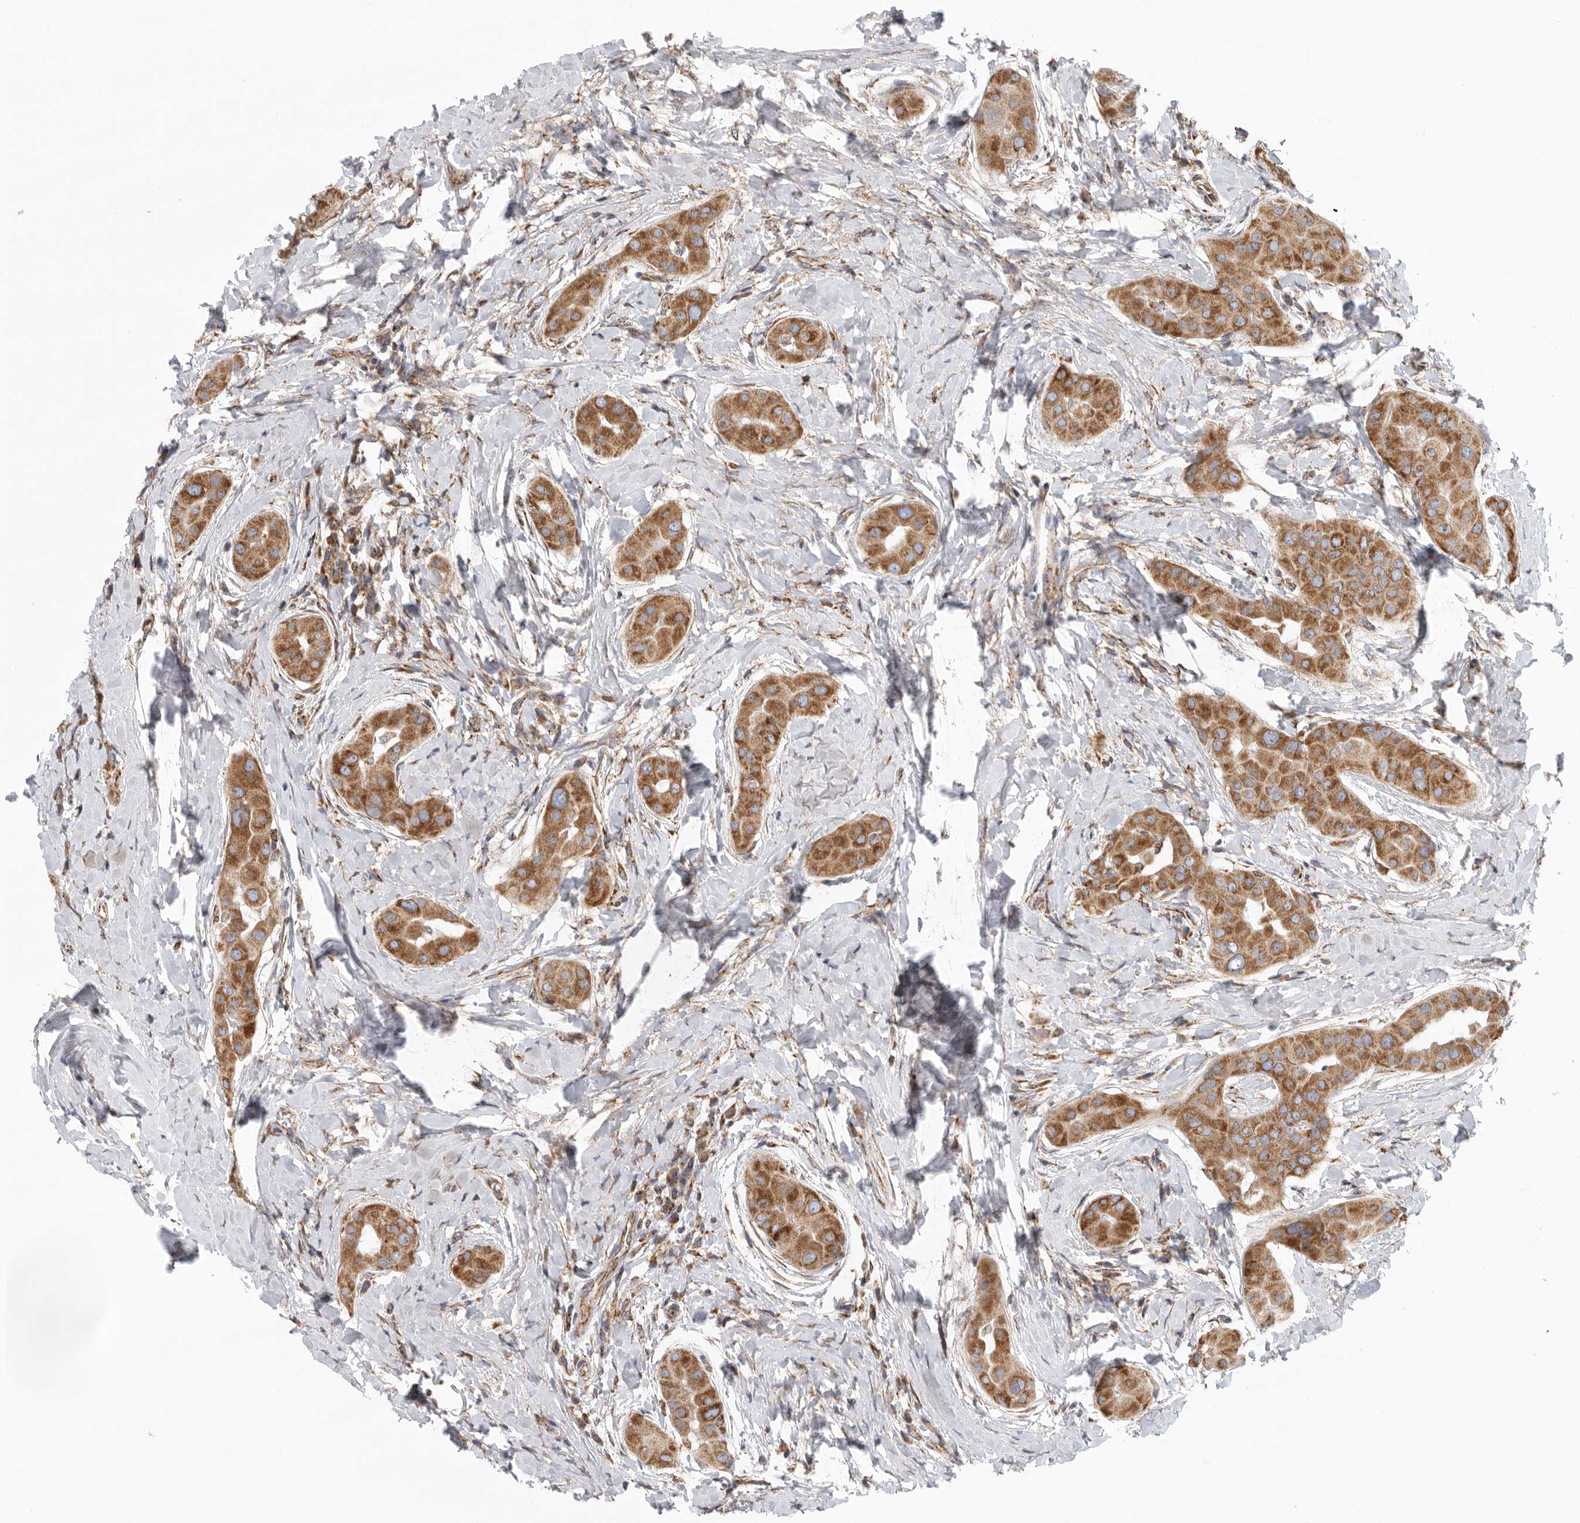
{"staining": {"intensity": "moderate", "quantity": ">75%", "location": "cytoplasmic/membranous"}, "tissue": "thyroid cancer", "cell_type": "Tumor cells", "image_type": "cancer", "snomed": [{"axis": "morphology", "description": "Papillary adenocarcinoma, NOS"}, {"axis": "topography", "description": "Thyroid gland"}], "caption": "Human thyroid cancer stained with a brown dye demonstrates moderate cytoplasmic/membranous positive expression in approximately >75% of tumor cells.", "gene": "FKBP8", "patient": {"sex": "male", "age": 33}}